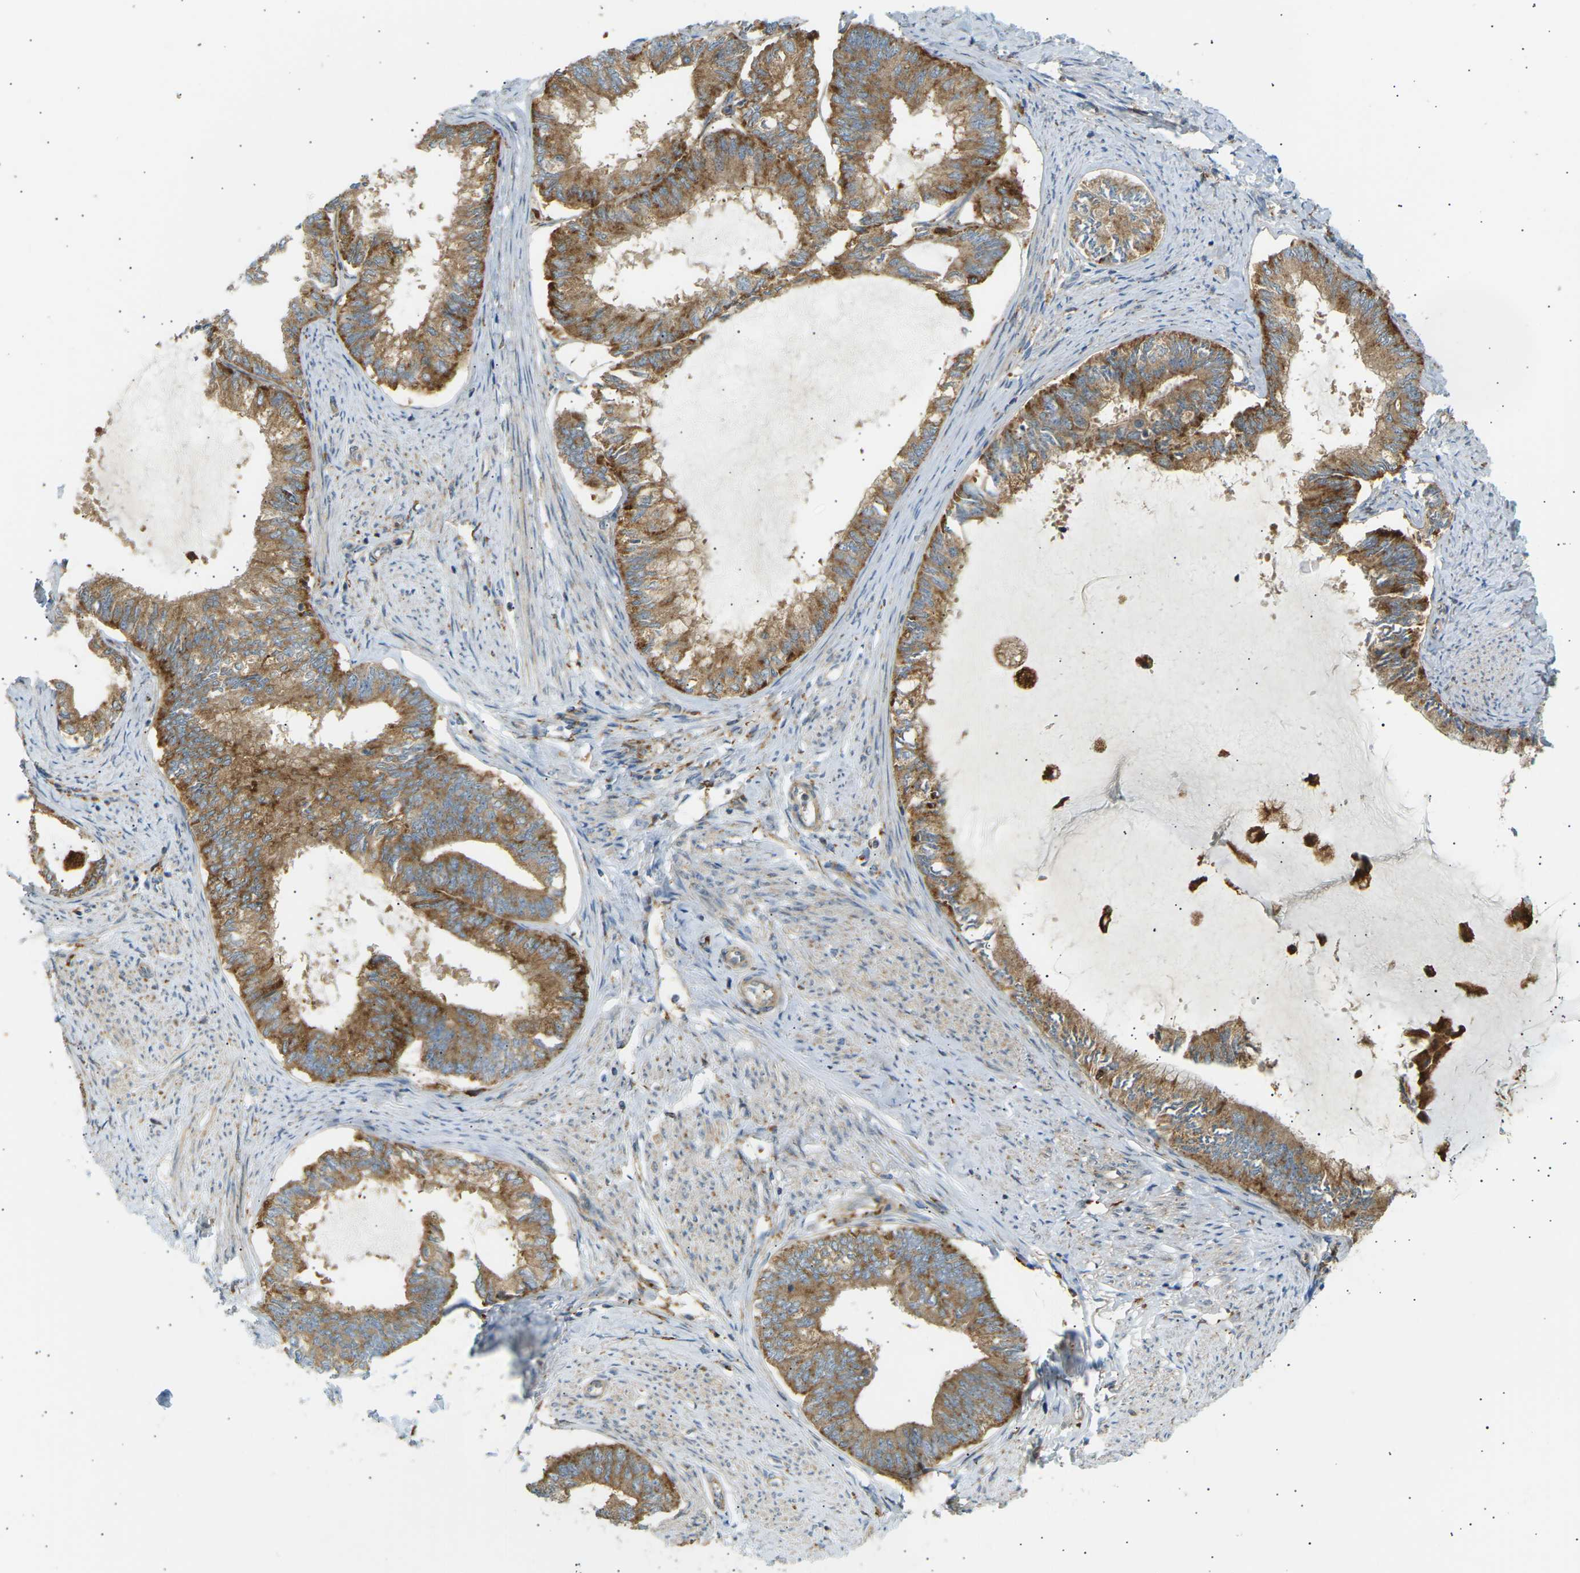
{"staining": {"intensity": "moderate", "quantity": ">75%", "location": "cytoplasmic/membranous"}, "tissue": "endometrial cancer", "cell_type": "Tumor cells", "image_type": "cancer", "snomed": [{"axis": "morphology", "description": "Adenocarcinoma, NOS"}, {"axis": "topography", "description": "Endometrium"}], "caption": "Immunohistochemical staining of endometrial cancer (adenocarcinoma) exhibits moderate cytoplasmic/membranous protein staining in about >75% of tumor cells.", "gene": "CDK17", "patient": {"sex": "female", "age": 86}}